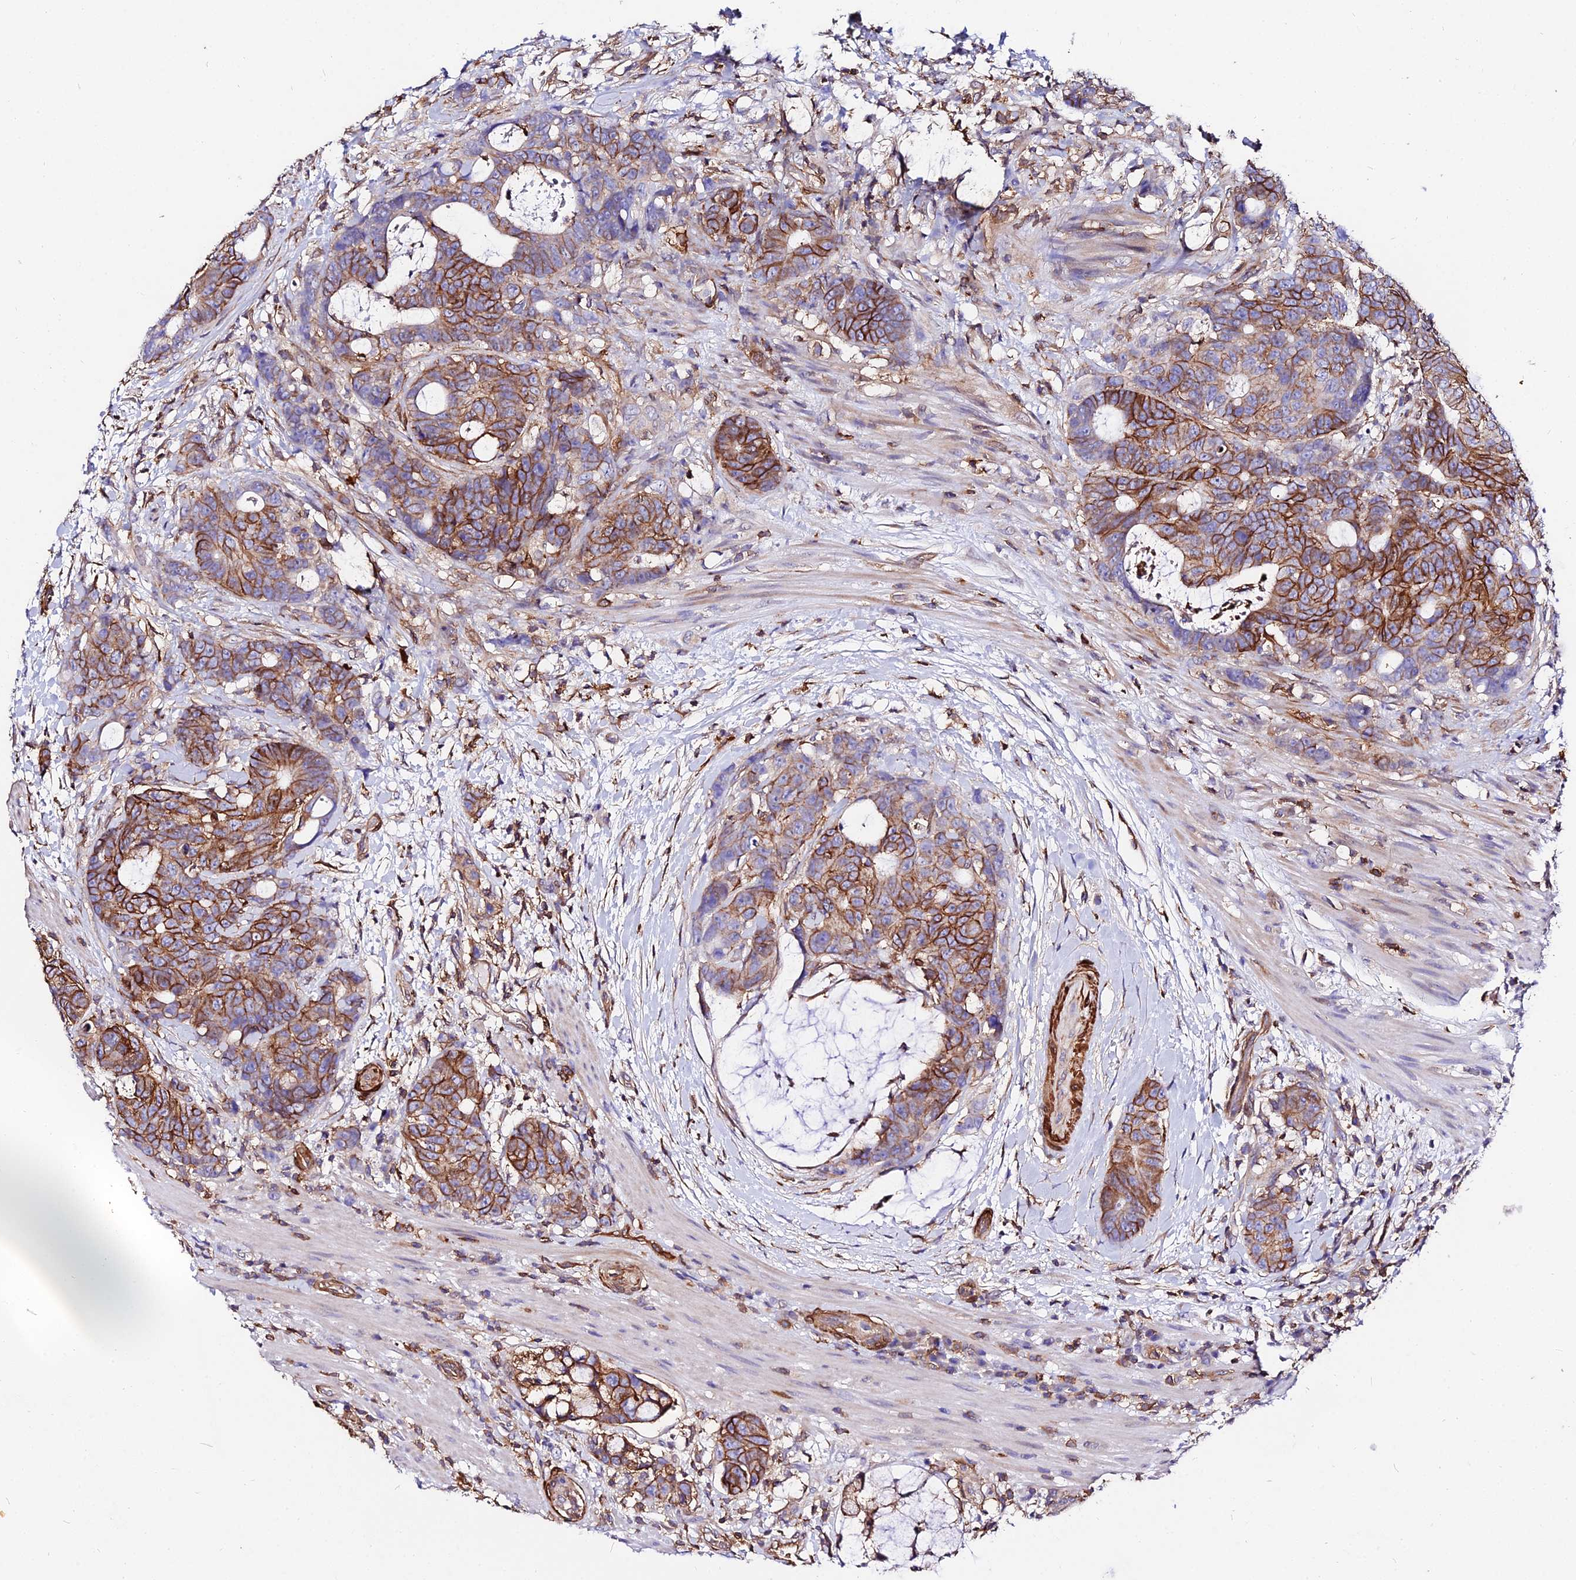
{"staining": {"intensity": "strong", "quantity": ">75%", "location": "cytoplasmic/membranous"}, "tissue": "colorectal cancer", "cell_type": "Tumor cells", "image_type": "cancer", "snomed": [{"axis": "morphology", "description": "Adenocarcinoma, NOS"}, {"axis": "topography", "description": "Colon"}], "caption": "This image demonstrates IHC staining of colorectal cancer (adenocarcinoma), with high strong cytoplasmic/membranous staining in about >75% of tumor cells.", "gene": "CSRP1", "patient": {"sex": "female", "age": 82}}